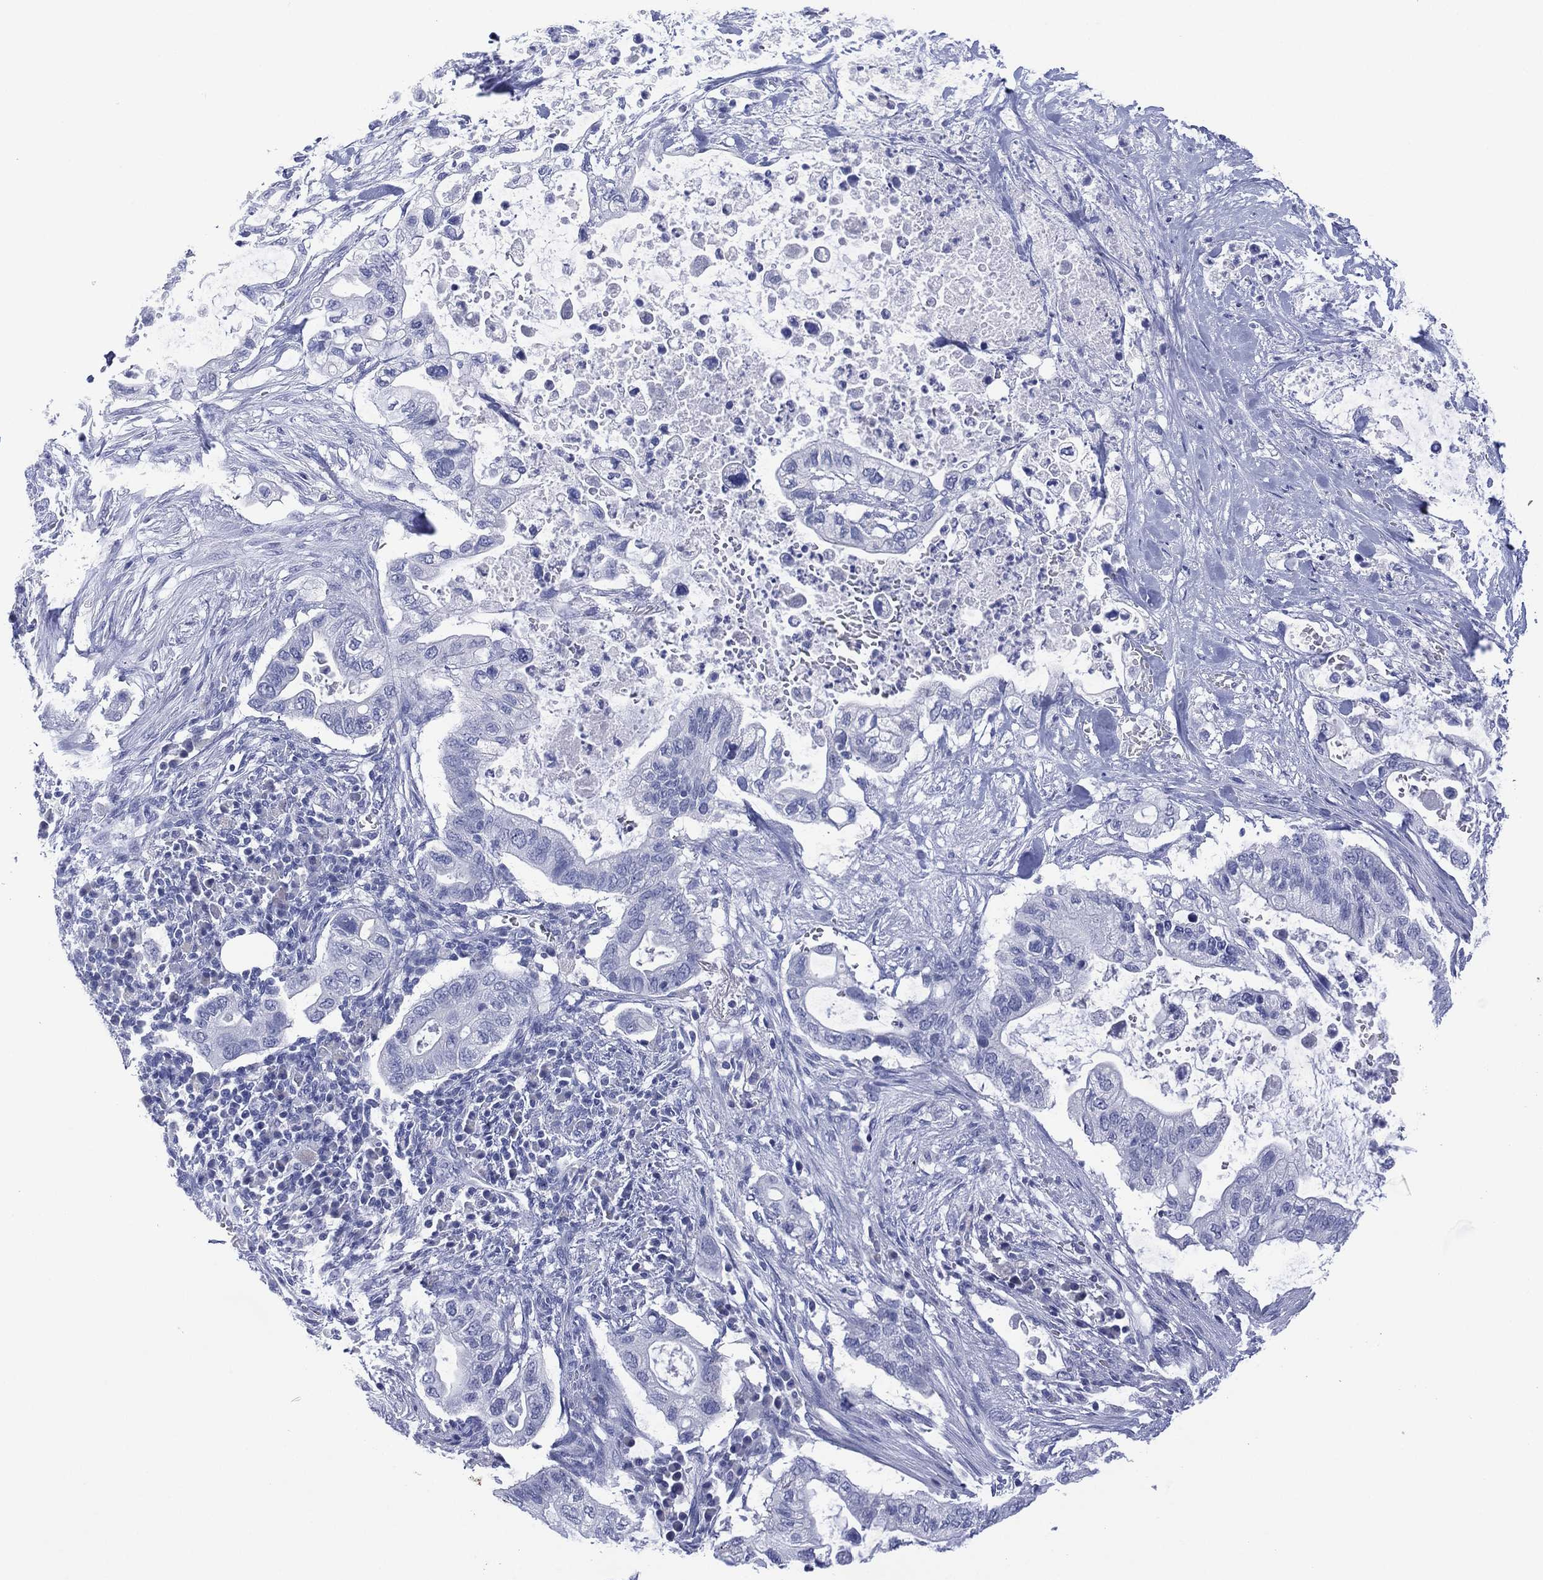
{"staining": {"intensity": "negative", "quantity": "none", "location": "none"}, "tissue": "pancreatic cancer", "cell_type": "Tumor cells", "image_type": "cancer", "snomed": [{"axis": "morphology", "description": "Adenocarcinoma, NOS"}, {"axis": "topography", "description": "Pancreas"}], "caption": "A photomicrograph of pancreatic adenocarcinoma stained for a protein shows no brown staining in tumor cells.", "gene": "DSG1", "patient": {"sex": "female", "age": 72}}